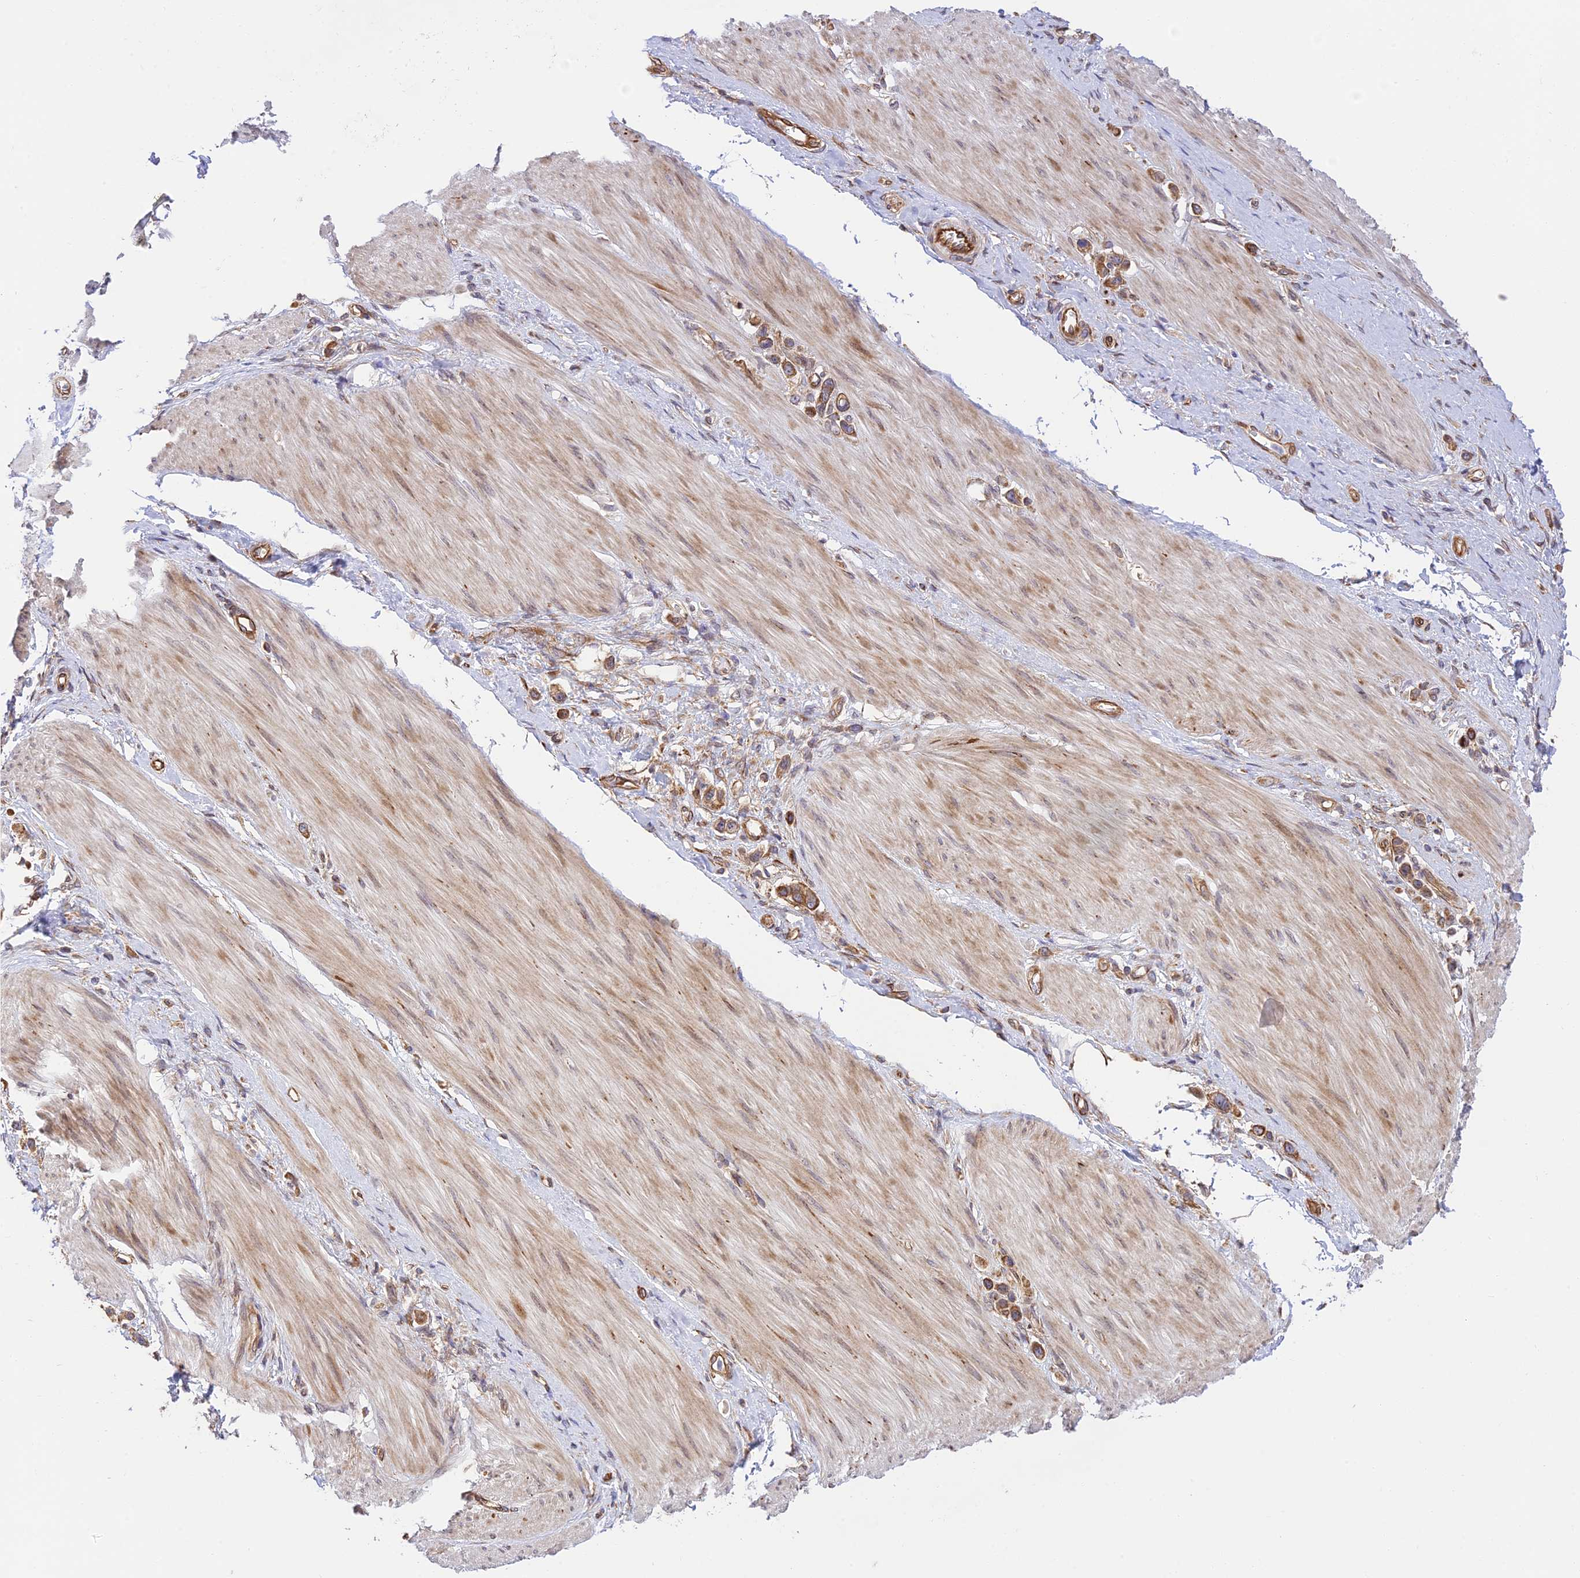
{"staining": {"intensity": "moderate", "quantity": ">75%", "location": "cytoplasmic/membranous"}, "tissue": "stomach cancer", "cell_type": "Tumor cells", "image_type": "cancer", "snomed": [{"axis": "morphology", "description": "Adenocarcinoma, NOS"}, {"axis": "topography", "description": "Stomach"}], "caption": "This photomicrograph demonstrates IHC staining of human stomach adenocarcinoma, with medium moderate cytoplasmic/membranous staining in about >75% of tumor cells.", "gene": "EXOC3L4", "patient": {"sex": "female", "age": 65}}